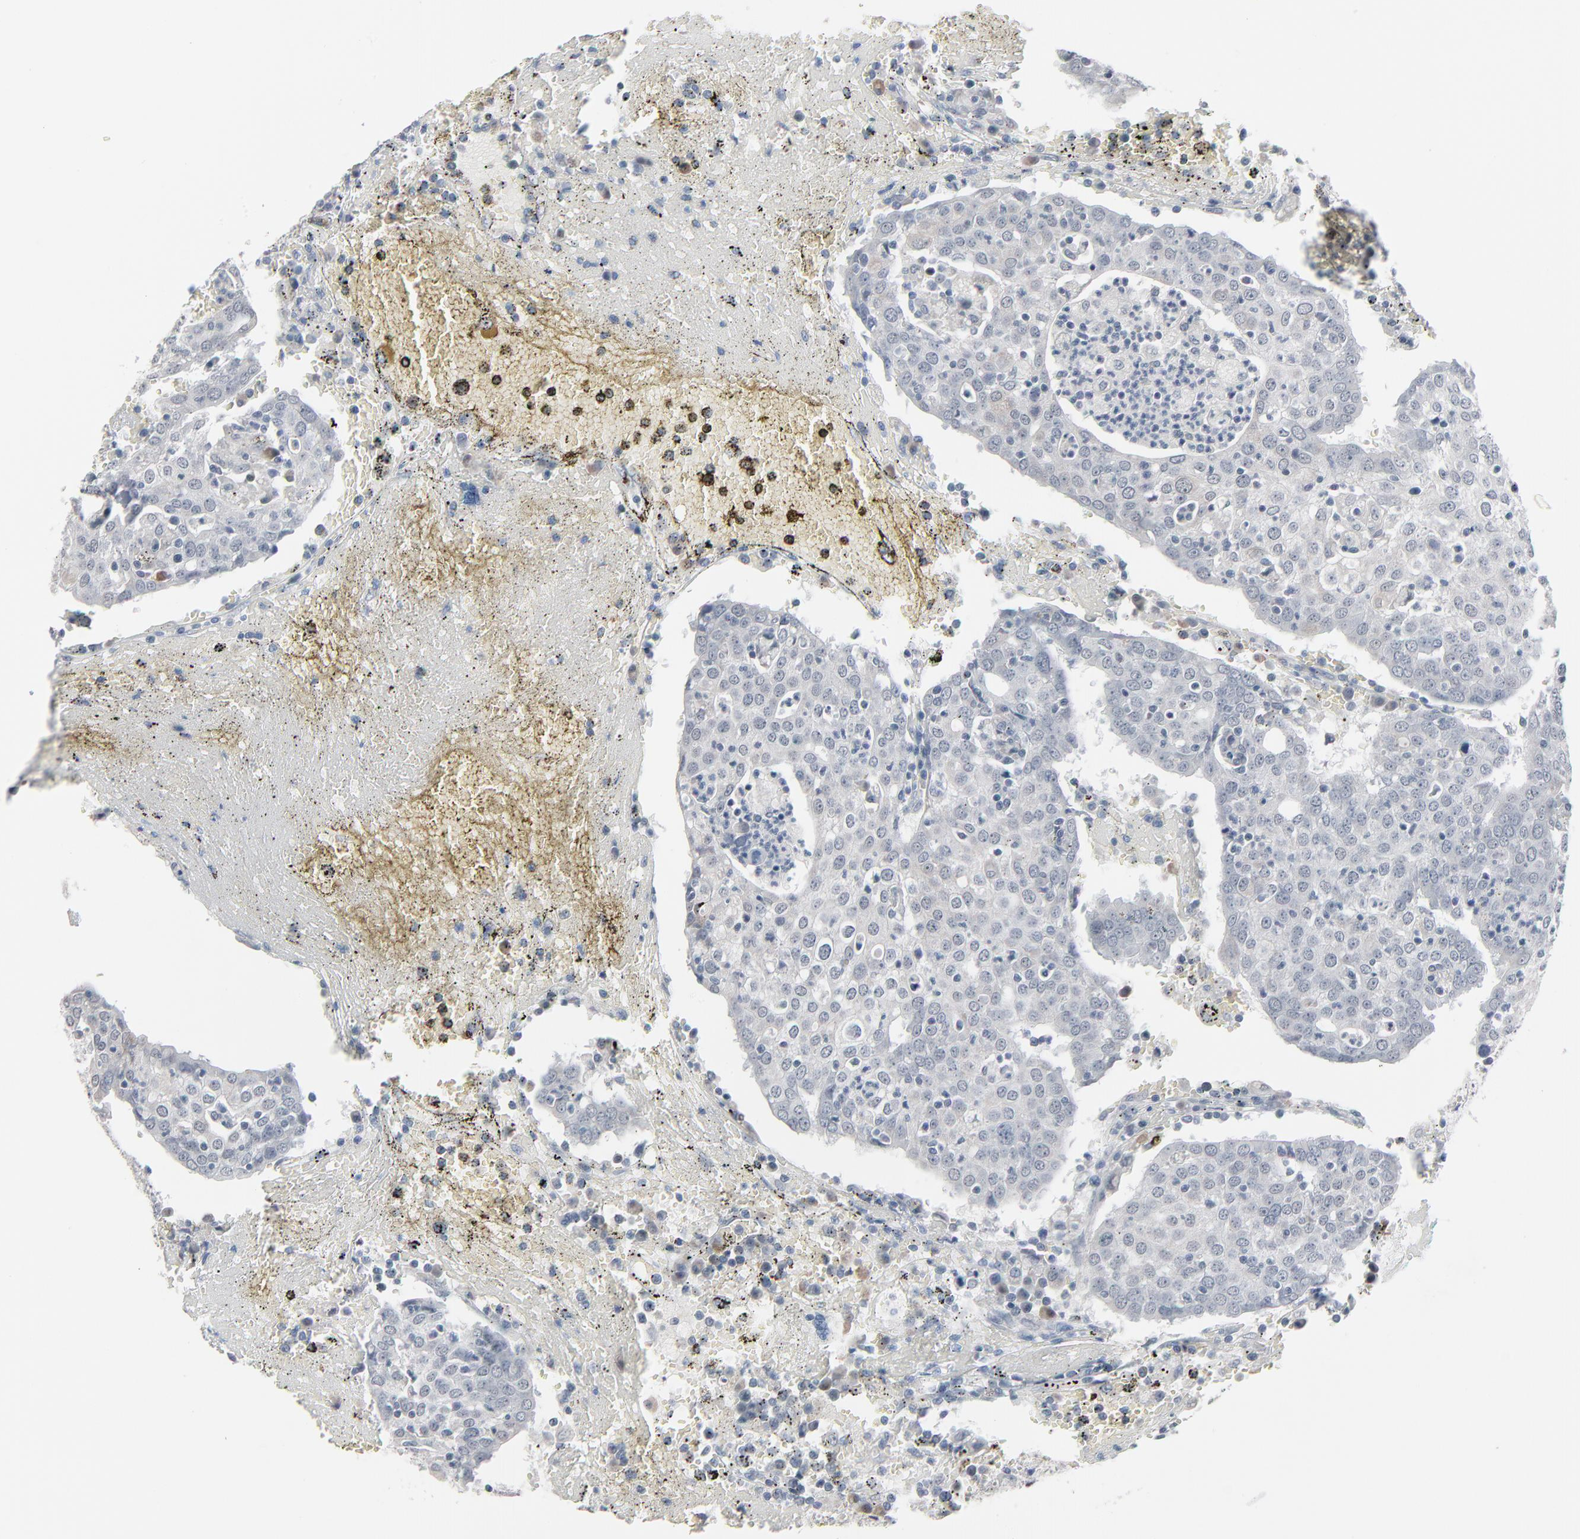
{"staining": {"intensity": "negative", "quantity": "none", "location": "none"}, "tissue": "head and neck cancer", "cell_type": "Tumor cells", "image_type": "cancer", "snomed": [{"axis": "morphology", "description": "Adenocarcinoma, NOS"}, {"axis": "topography", "description": "Salivary gland"}, {"axis": "topography", "description": "Head-Neck"}], "caption": "Immunohistochemistry (IHC) micrograph of human adenocarcinoma (head and neck) stained for a protein (brown), which displays no staining in tumor cells. (DAB immunohistochemistry with hematoxylin counter stain).", "gene": "SAGE1", "patient": {"sex": "female", "age": 65}}